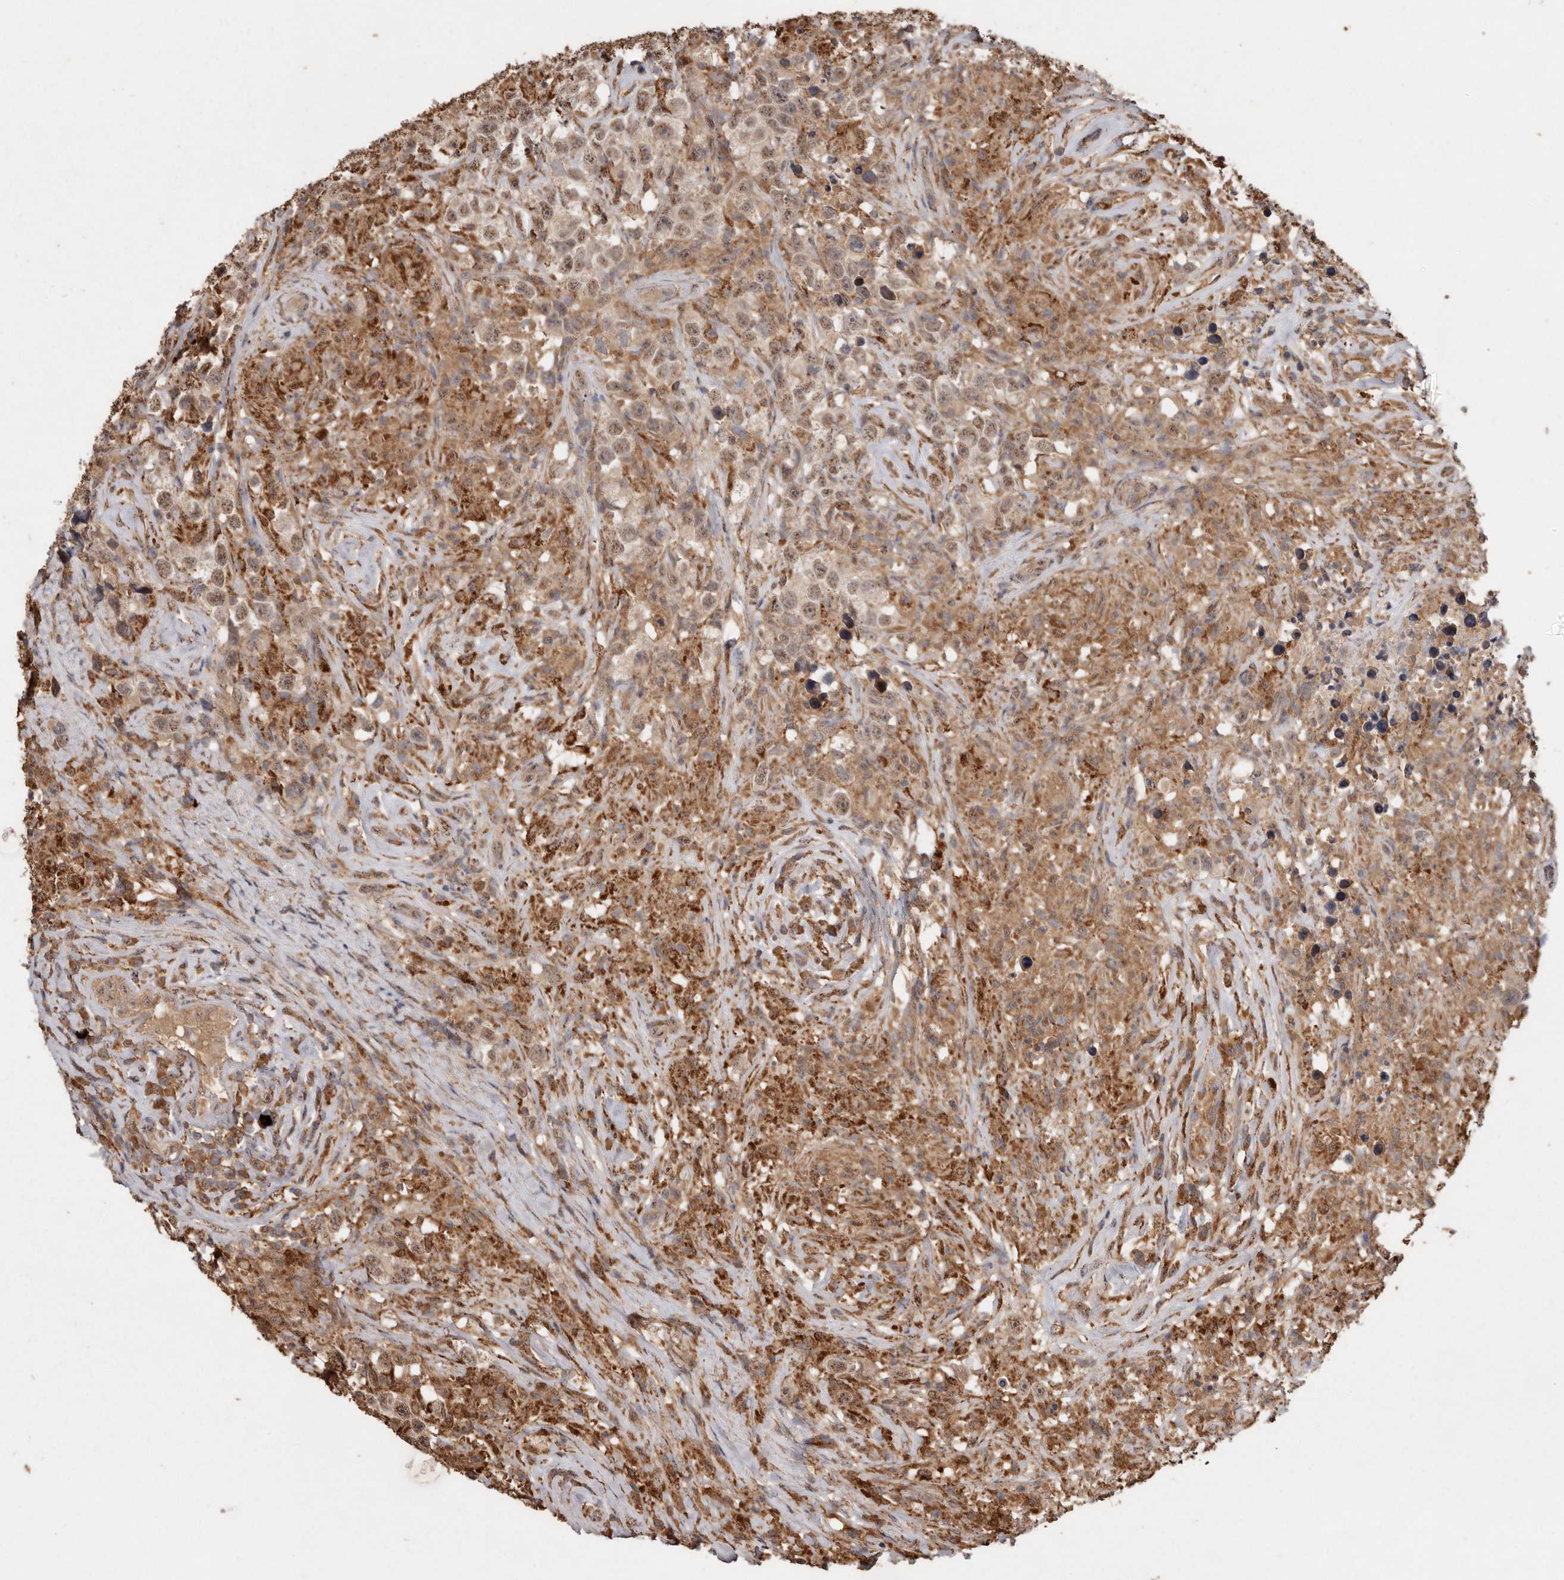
{"staining": {"intensity": "moderate", "quantity": ">75%", "location": "cytoplasmic/membranous,nuclear"}, "tissue": "testis cancer", "cell_type": "Tumor cells", "image_type": "cancer", "snomed": [{"axis": "morphology", "description": "Seminoma, NOS"}, {"axis": "topography", "description": "Testis"}], "caption": "Immunohistochemical staining of human seminoma (testis) shows medium levels of moderate cytoplasmic/membranous and nuclear protein staining in about >75% of tumor cells.", "gene": "RWDD1", "patient": {"sex": "male", "age": 49}}